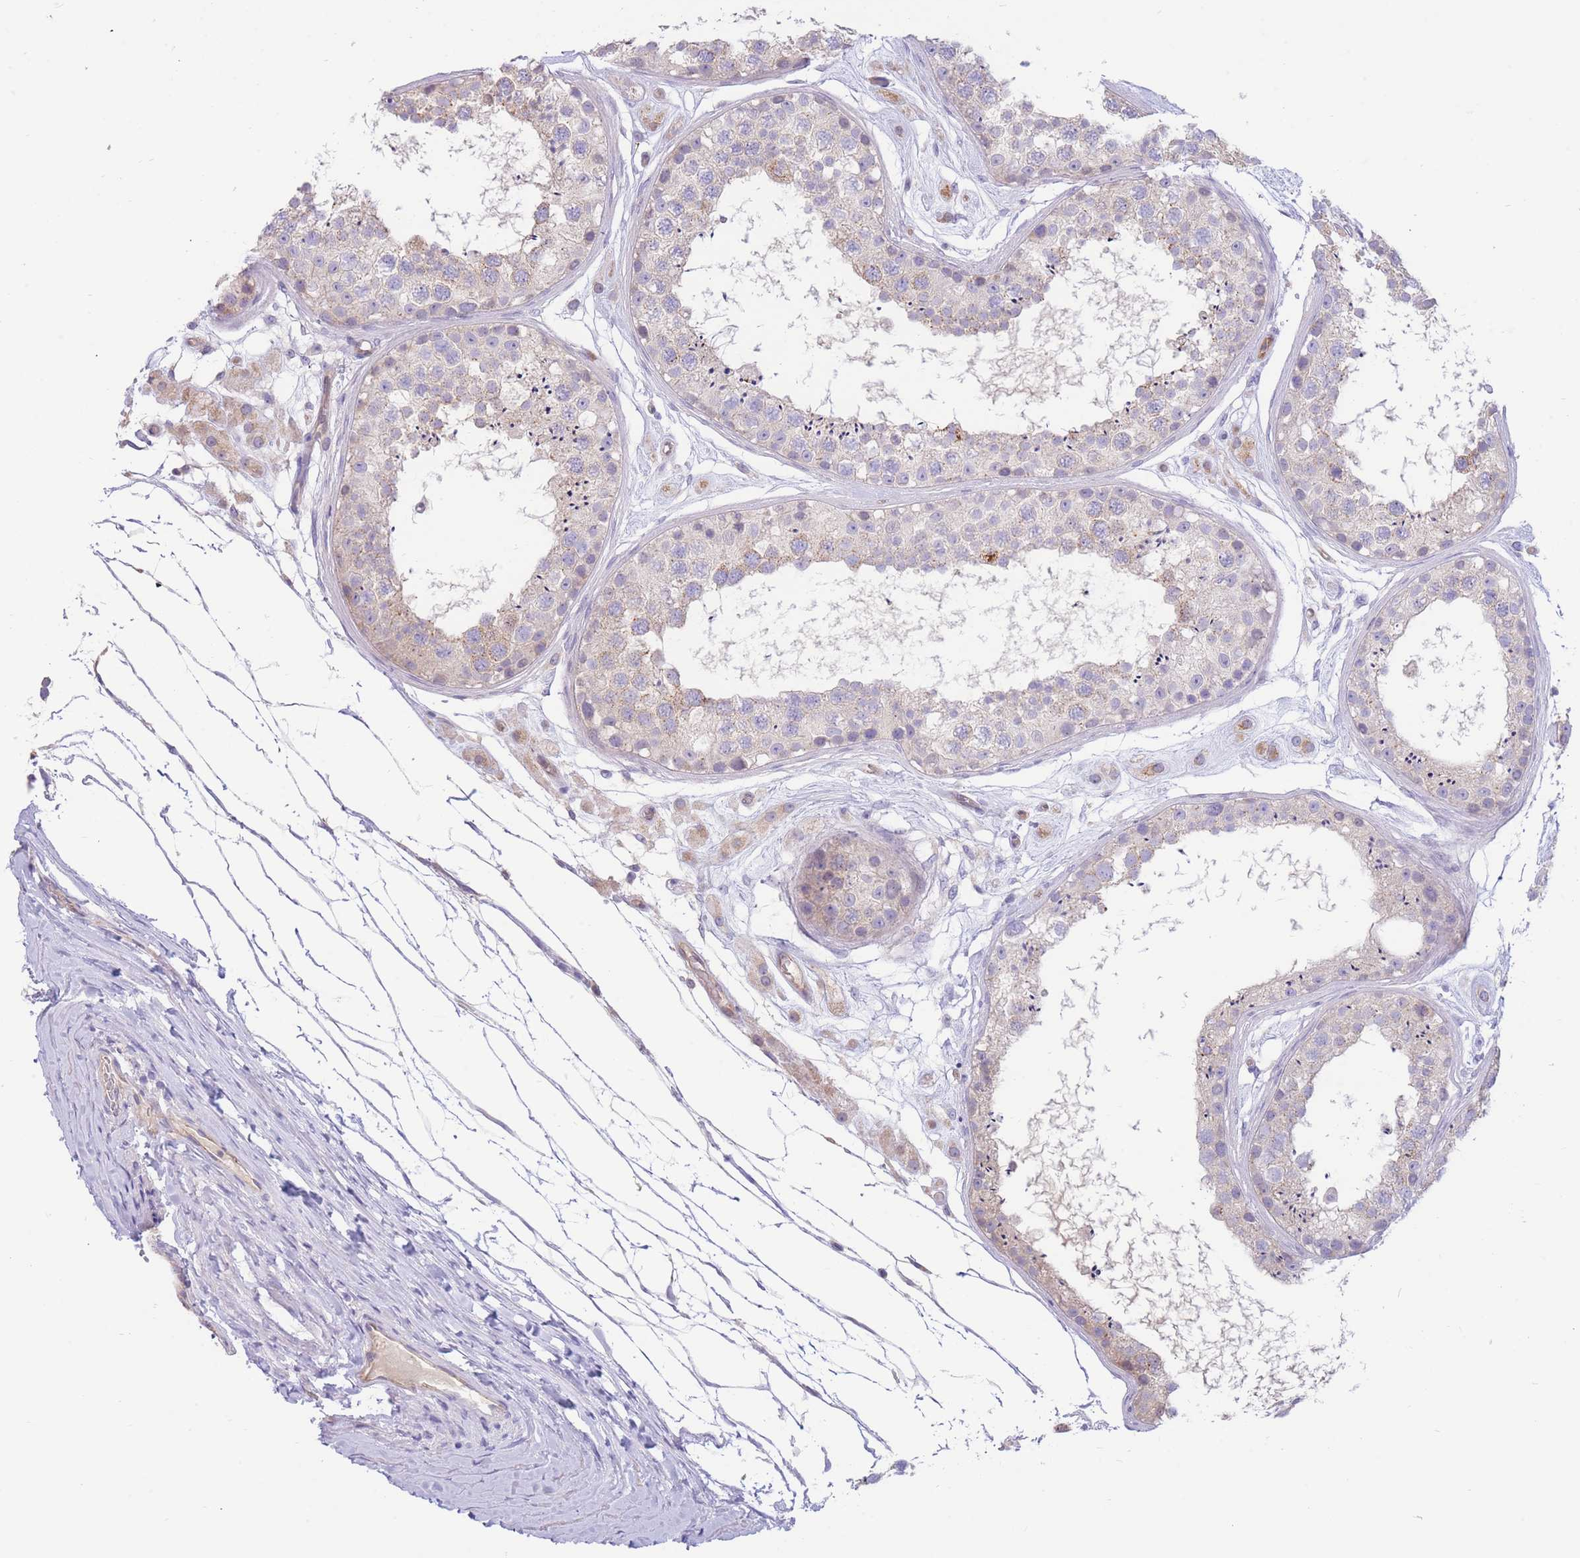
{"staining": {"intensity": "weak", "quantity": "<25%", "location": "cytoplasmic/membranous"}, "tissue": "testis", "cell_type": "Cells in seminiferous ducts", "image_type": "normal", "snomed": [{"axis": "morphology", "description": "Normal tissue, NOS"}, {"axis": "topography", "description": "Testis"}], "caption": "This is a histopathology image of immunohistochemistry (IHC) staining of normal testis, which shows no staining in cells in seminiferous ducts.", "gene": "SULT1A1", "patient": {"sex": "male", "age": 25}}